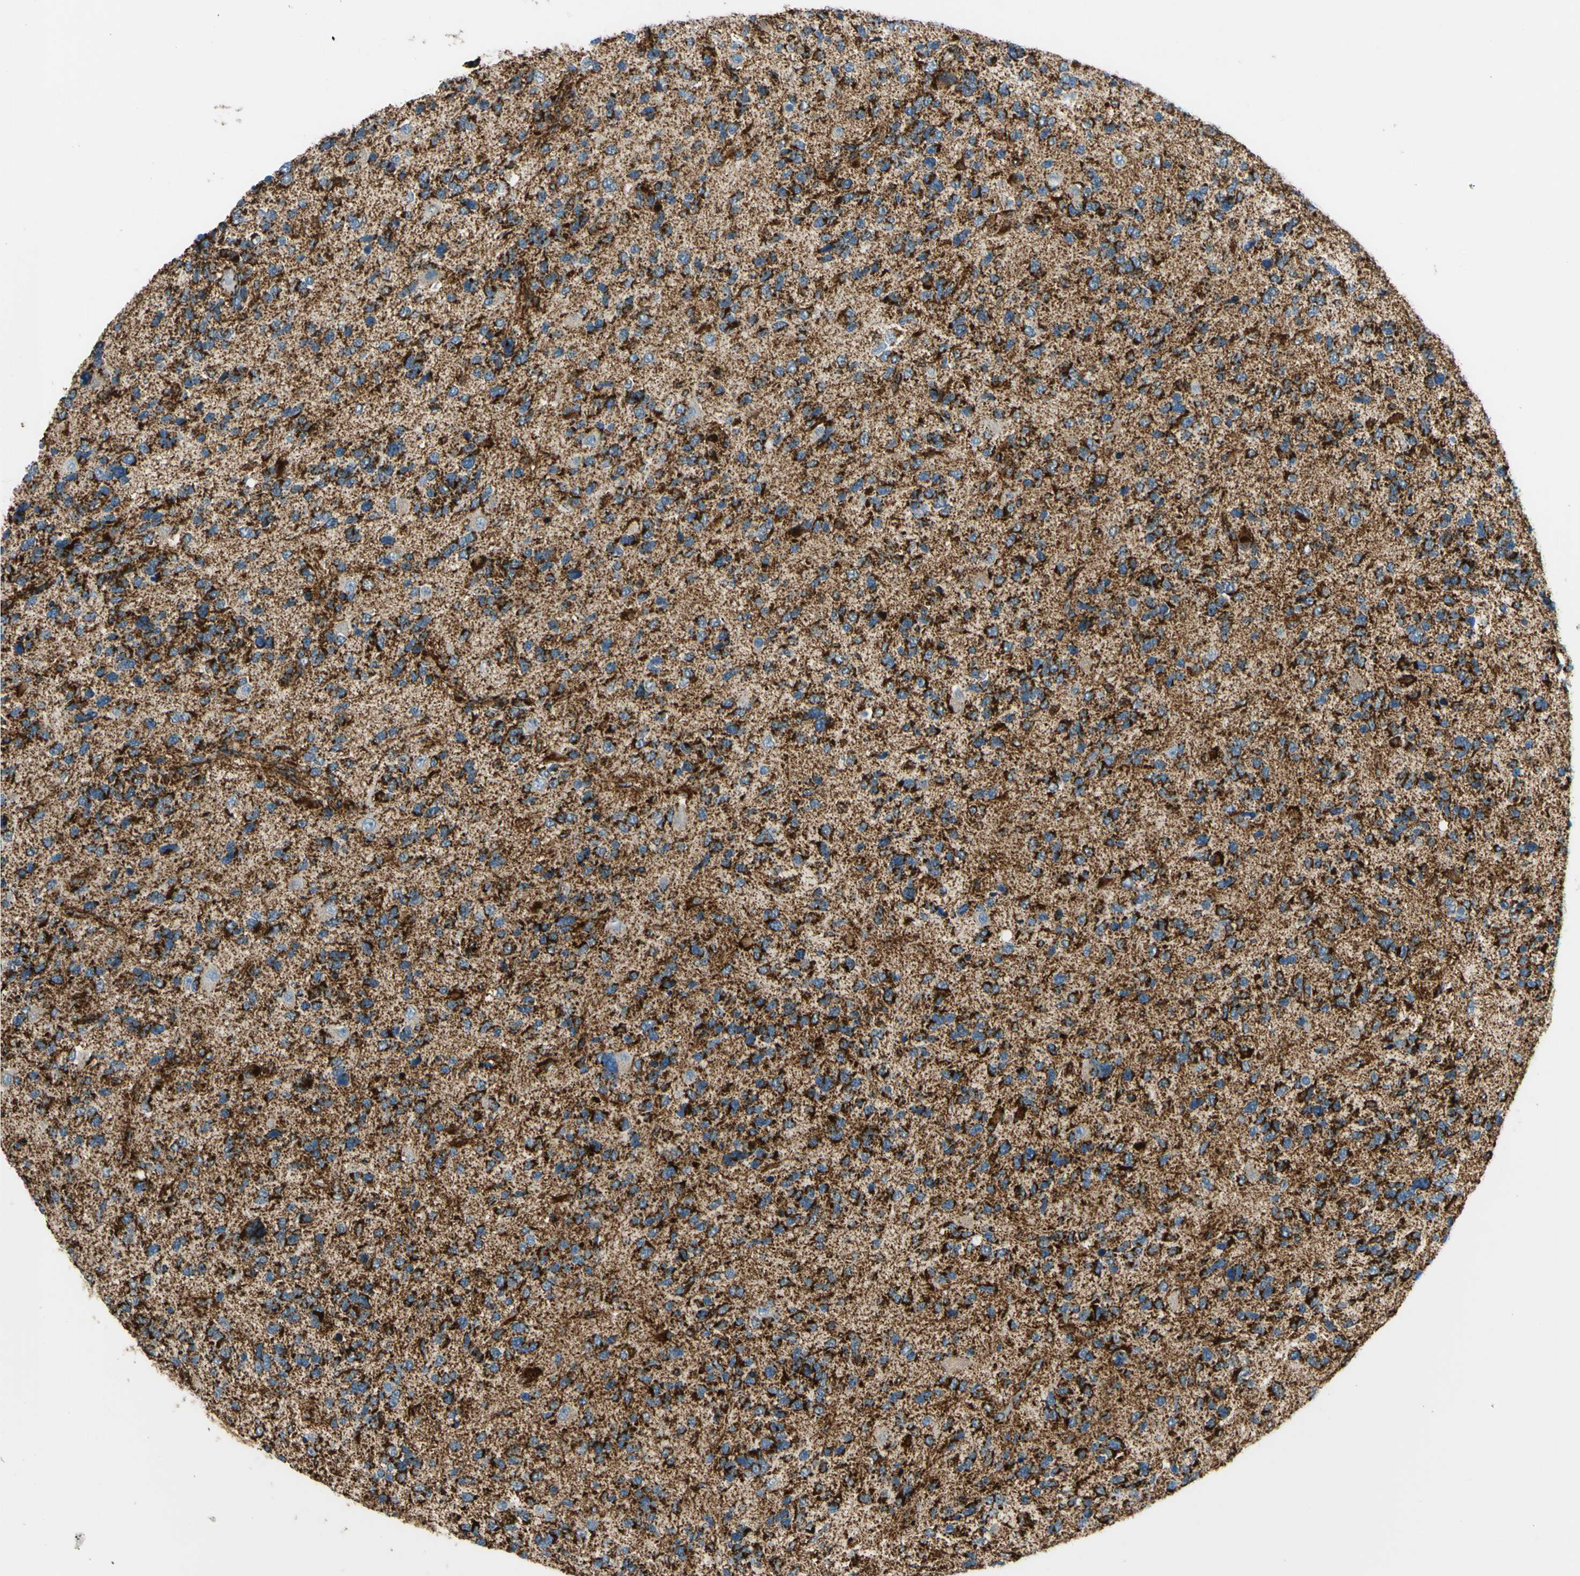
{"staining": {"intensity": "strong", "quantity": ">75%", "location": "cytoplasmic/membranous"}, "tissue": "glioma", "cell_type": "Tumor cells", "image_type": "cancer", "snomed": [{"axis": "morphology", "description": "Glioma, malignant, High grade"}, {"axis": "topography", "description": "Brain"}], "caption": "Immunohistochemical staining of human malignant glioma (high-grade) shows strong cytoplasmic/membranous protein positivity in about >75% of tumor cells.", "gene": "MAVS", "patient": {"sex": "female", "age": 58}}